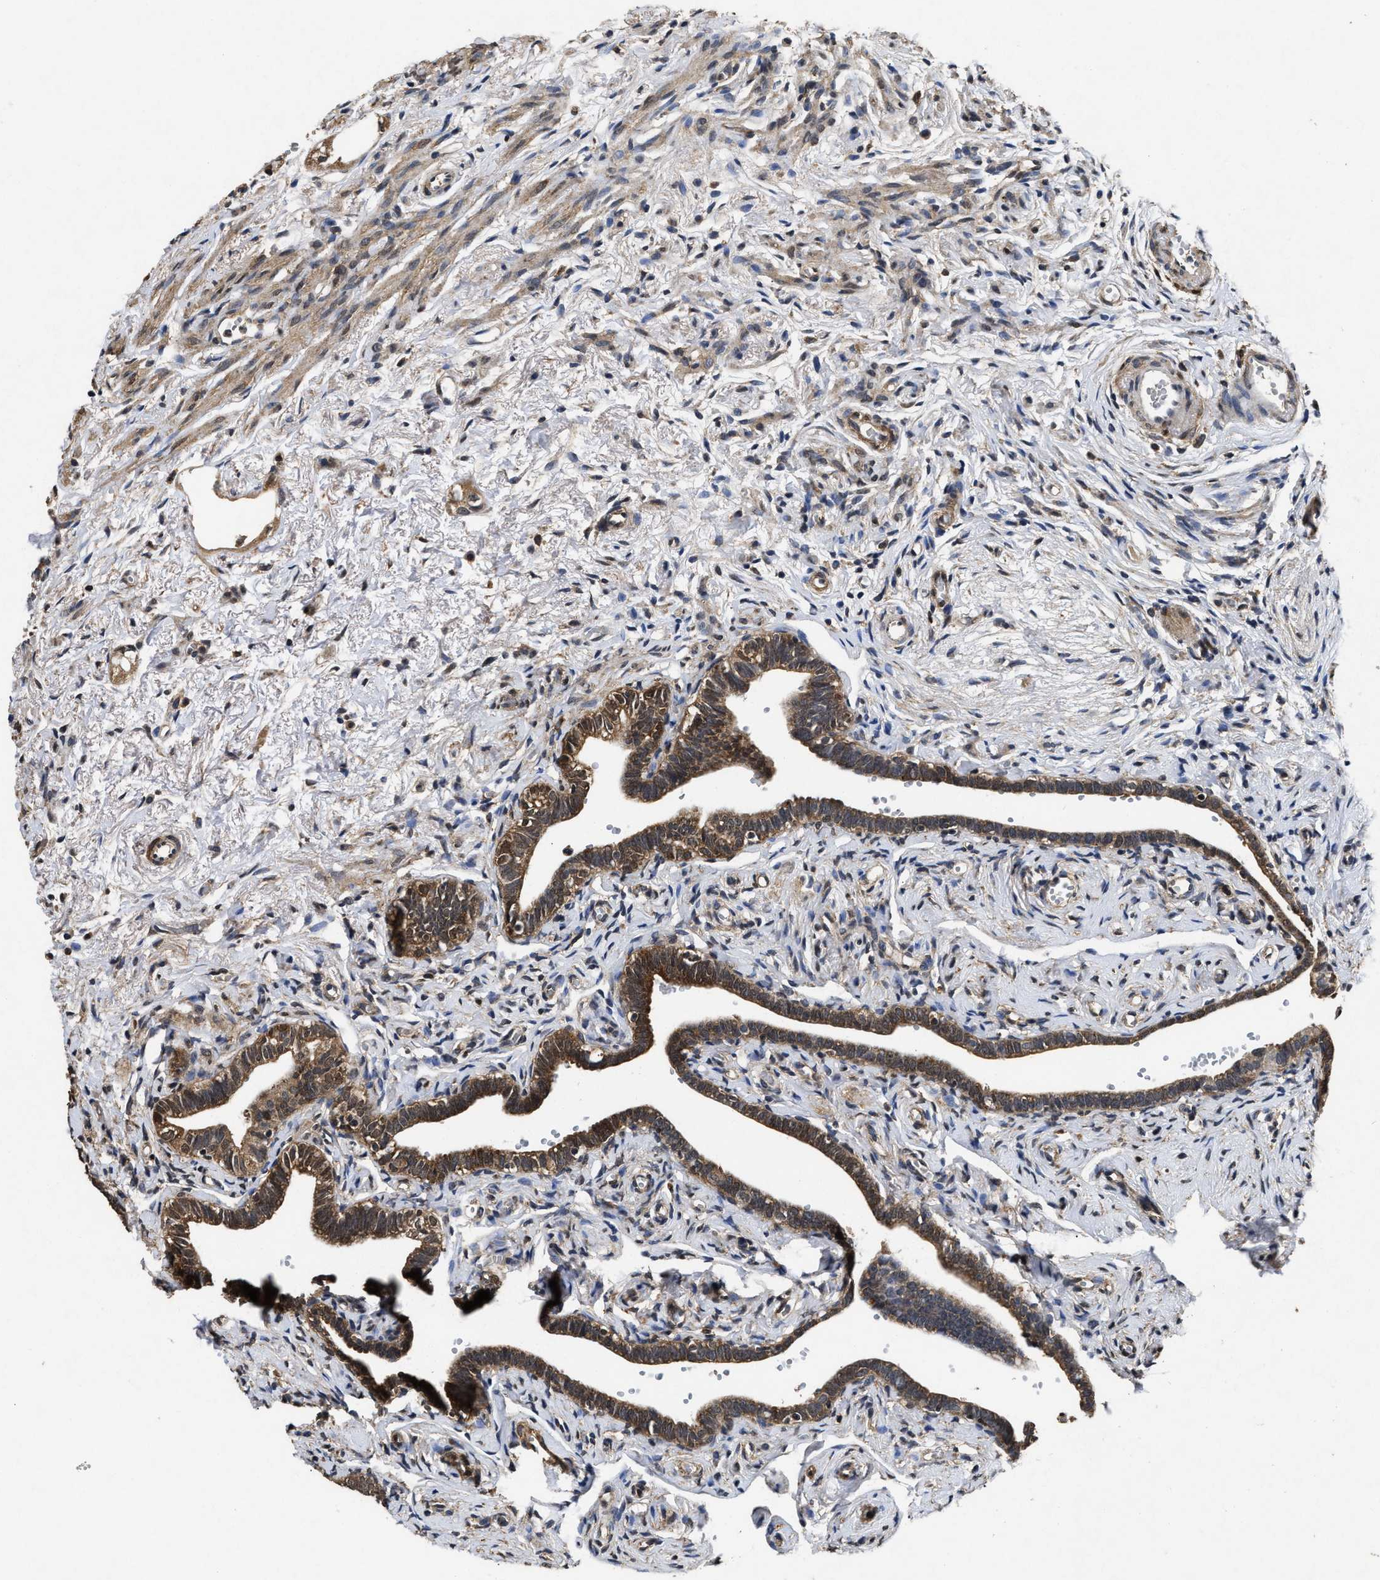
{"staining": {"intensity": "moderate", "quantity": ">75%", "location": "cytoplasmic/membranous"}, "tissue": "fallopian tube", "cell_type": "Glandular cells", "image_type": "normal", "snomed": [{"axis": "morphology", "description": "Normal tissue, NOS"}, {"axis": "topography", "description": "Fallopian tube"}], "caption": "Immunohistochemistry (IHC) image of normal fallopian tube: human fallopian tube stained using immunohistochemistry (IHC) exhibits medium levels of moderate protein expression localized specifically in the cytoplasmic/membranous of glandular cells, appearing as a cytoplasmic/membranous brown color.", "gene": "ACAT2", "patient": {"sex": "female", "age": 71}}